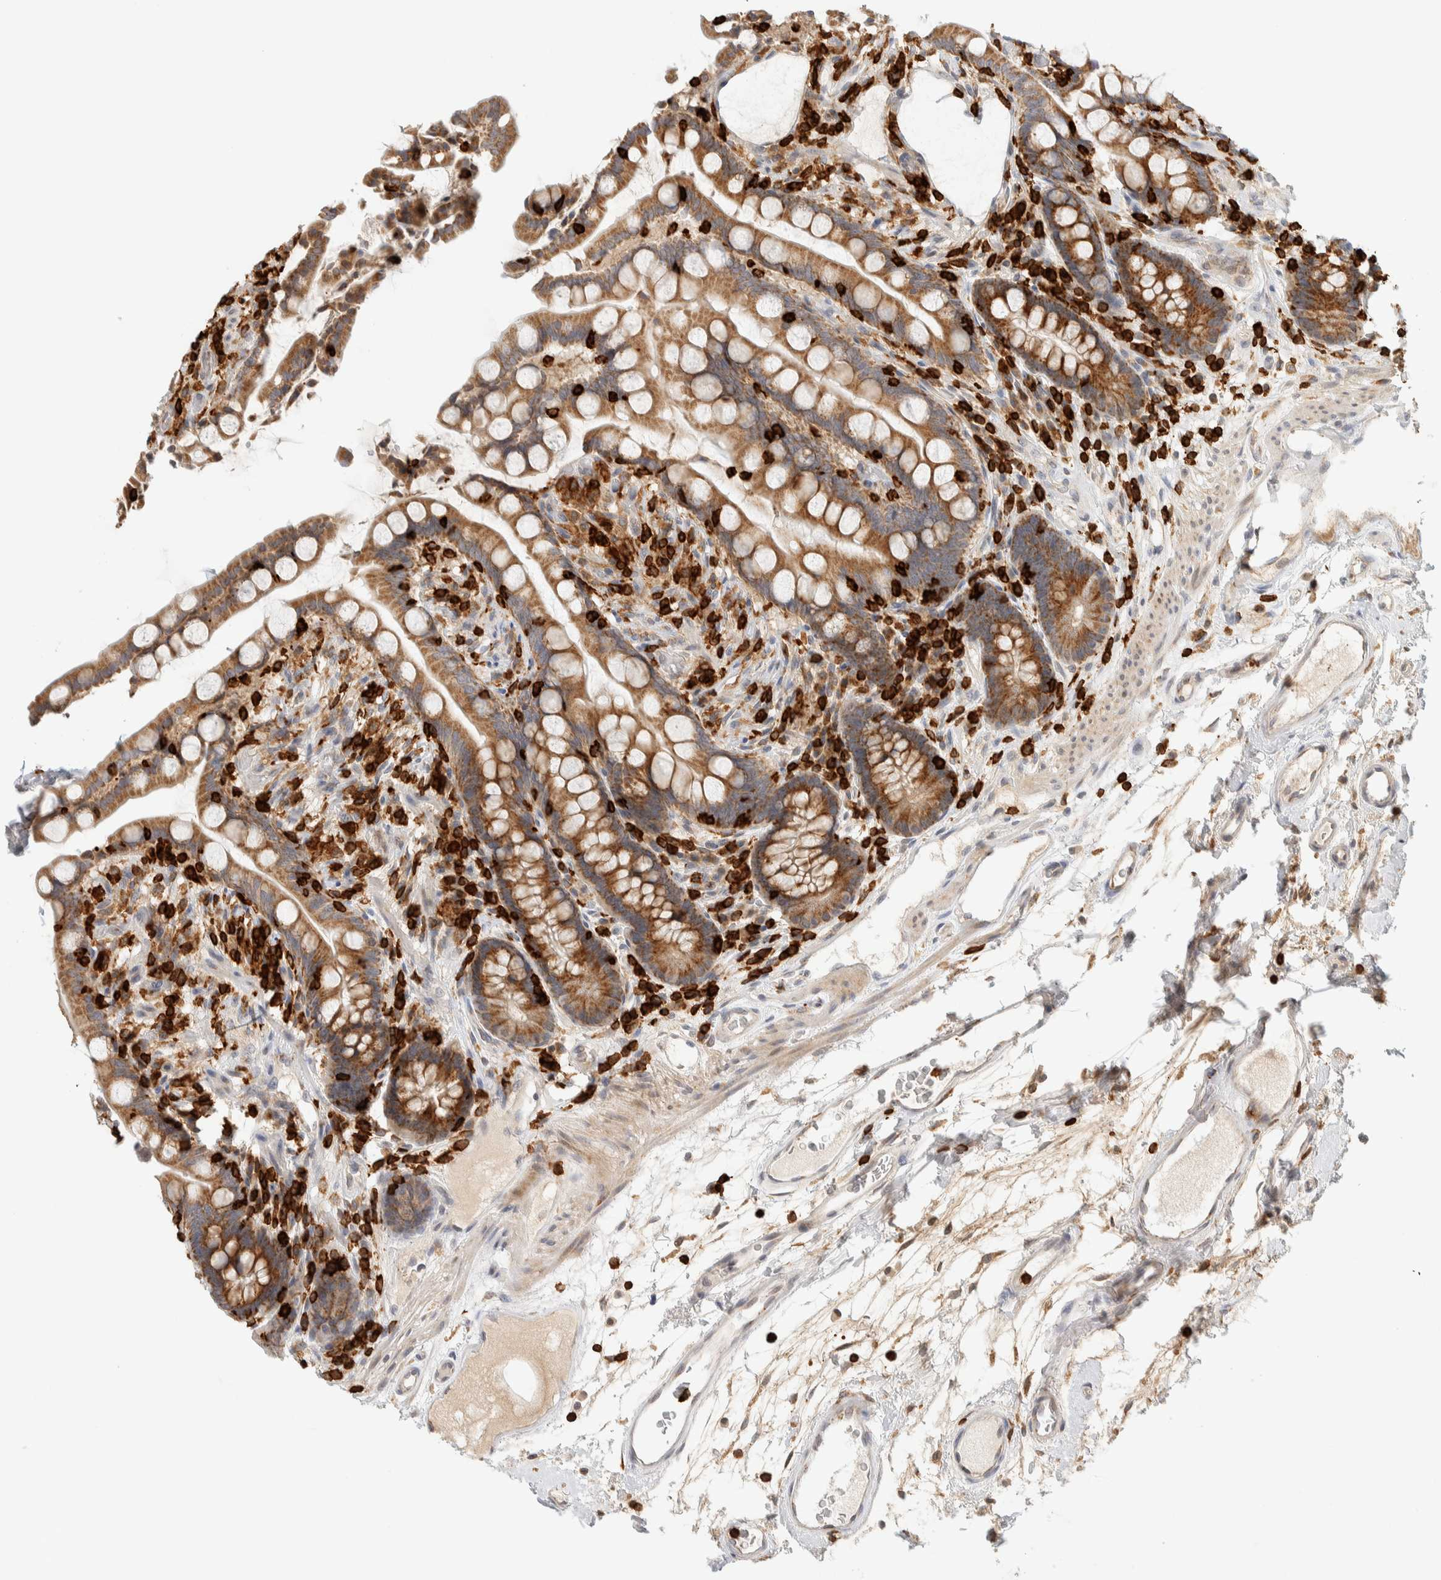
{"staining": {"intensity": "negative", "quantity": "none", "location": "none"}, "tissue": "colon", "cell_type": "Endothelial cells", "image_type": "normal", "snomed": [{"axis": "morphology", "description": "Normal tissue, NOS"}, {"axis": "topography", "description": "Colon"}], "caption": "Endothelial cells show no significant positivity in benign colon. (Immunohistochemistry (ihc), brightfield microscopy, high magnification).", "gene": "RUNDC1", "patient": {"sex": "male", "age": 73}}